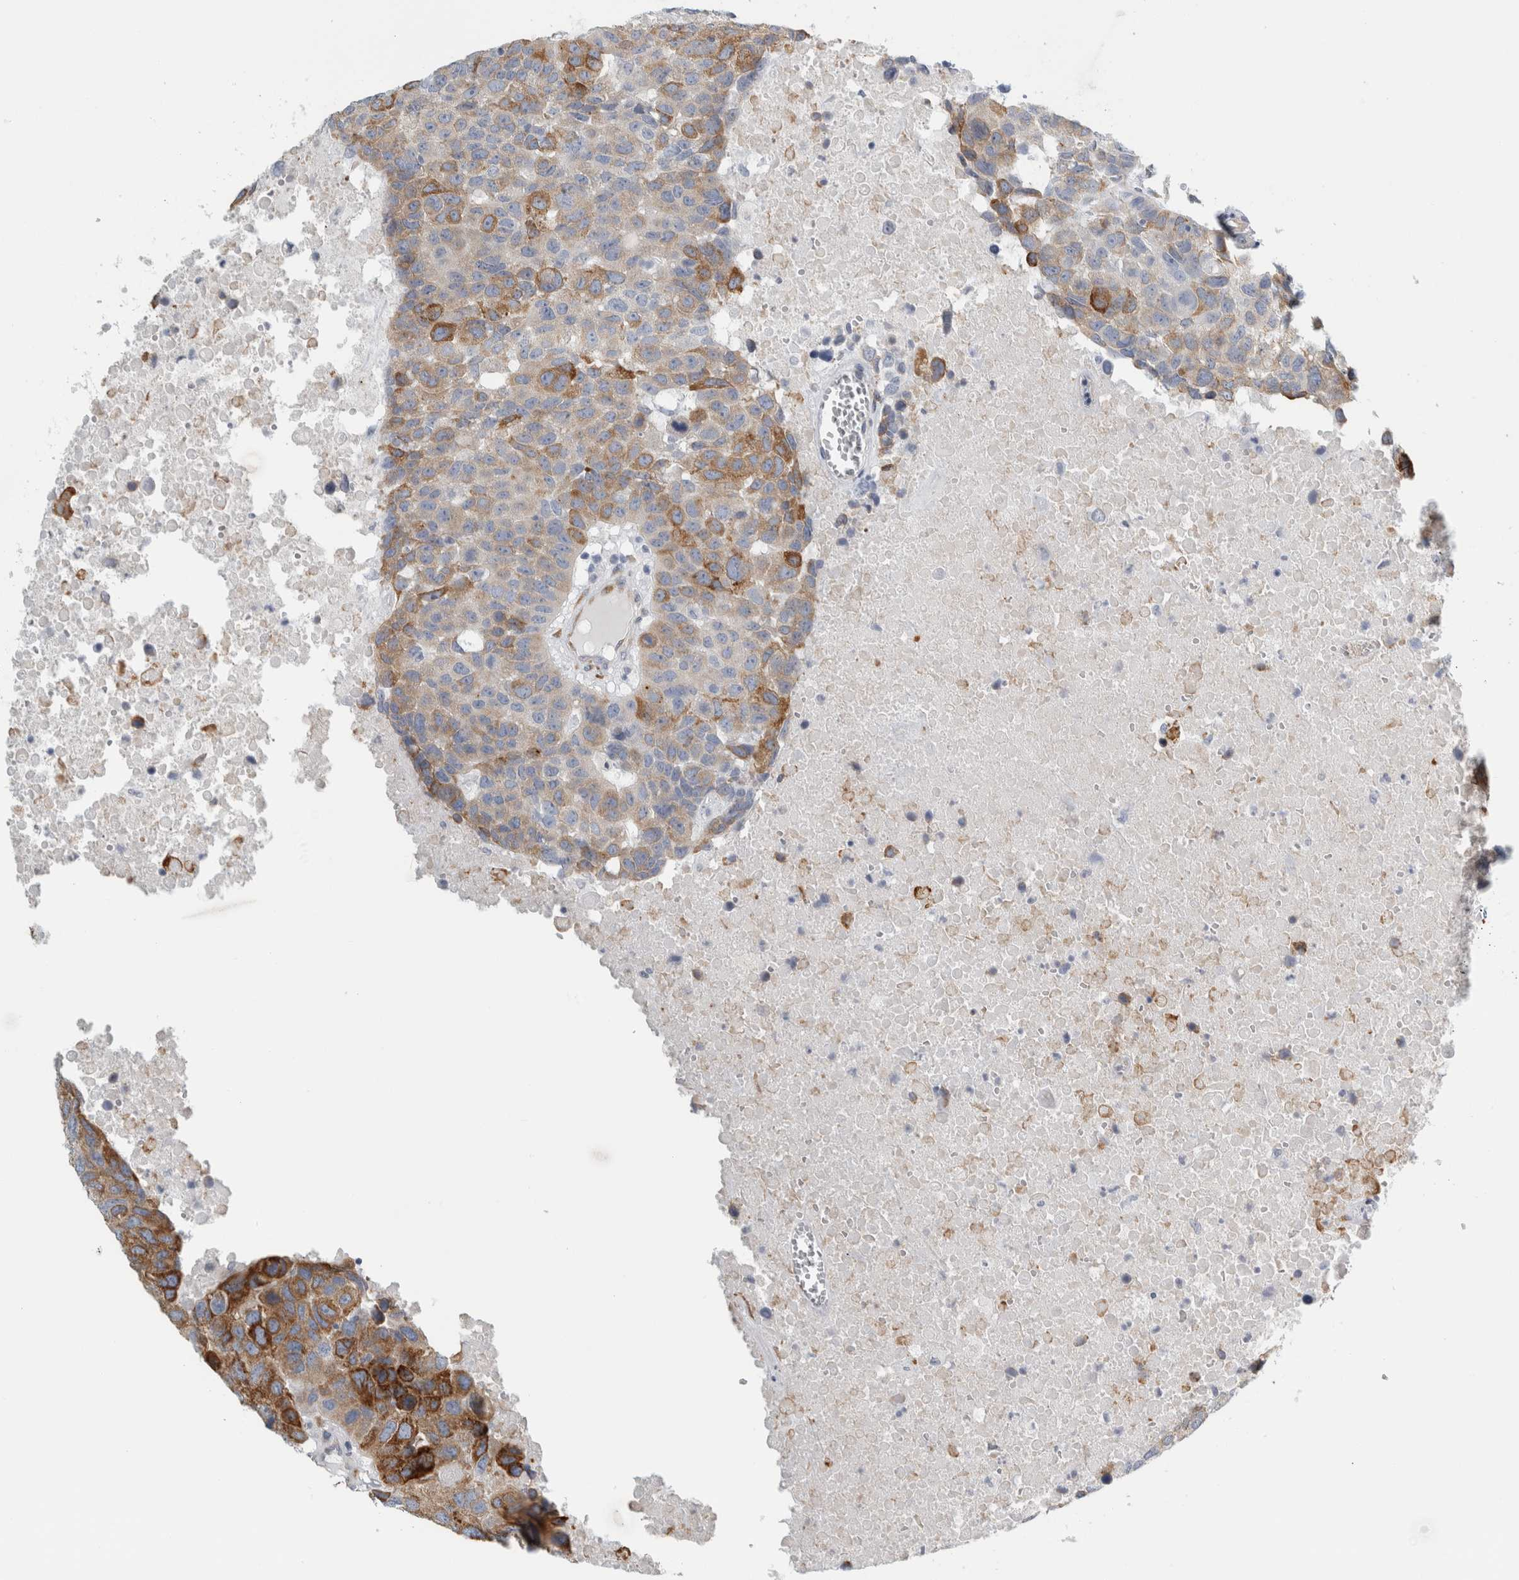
{"staining": {"intensity": "moderate", "quantity": "<25%", "location": "cytoplasmic/membranous"}, "tissue": "head and neck cancer", "cell_type": "Tumor cells", "image_type": "cancer", "snomed": [{"axis": "morphology", "description": "Squamous cell carcinoma, NOS"}, {"axis": "topography", "description": "Head-Neck"}], "caption": "Protein expression analysis of squamous cell carcinoma (head and neck) displays moderate cytoplasmic/membranous expression in about <25% of tumor cells.", "gene": "B3GNT3", "patient": {"sex": "male", "age": 66}}